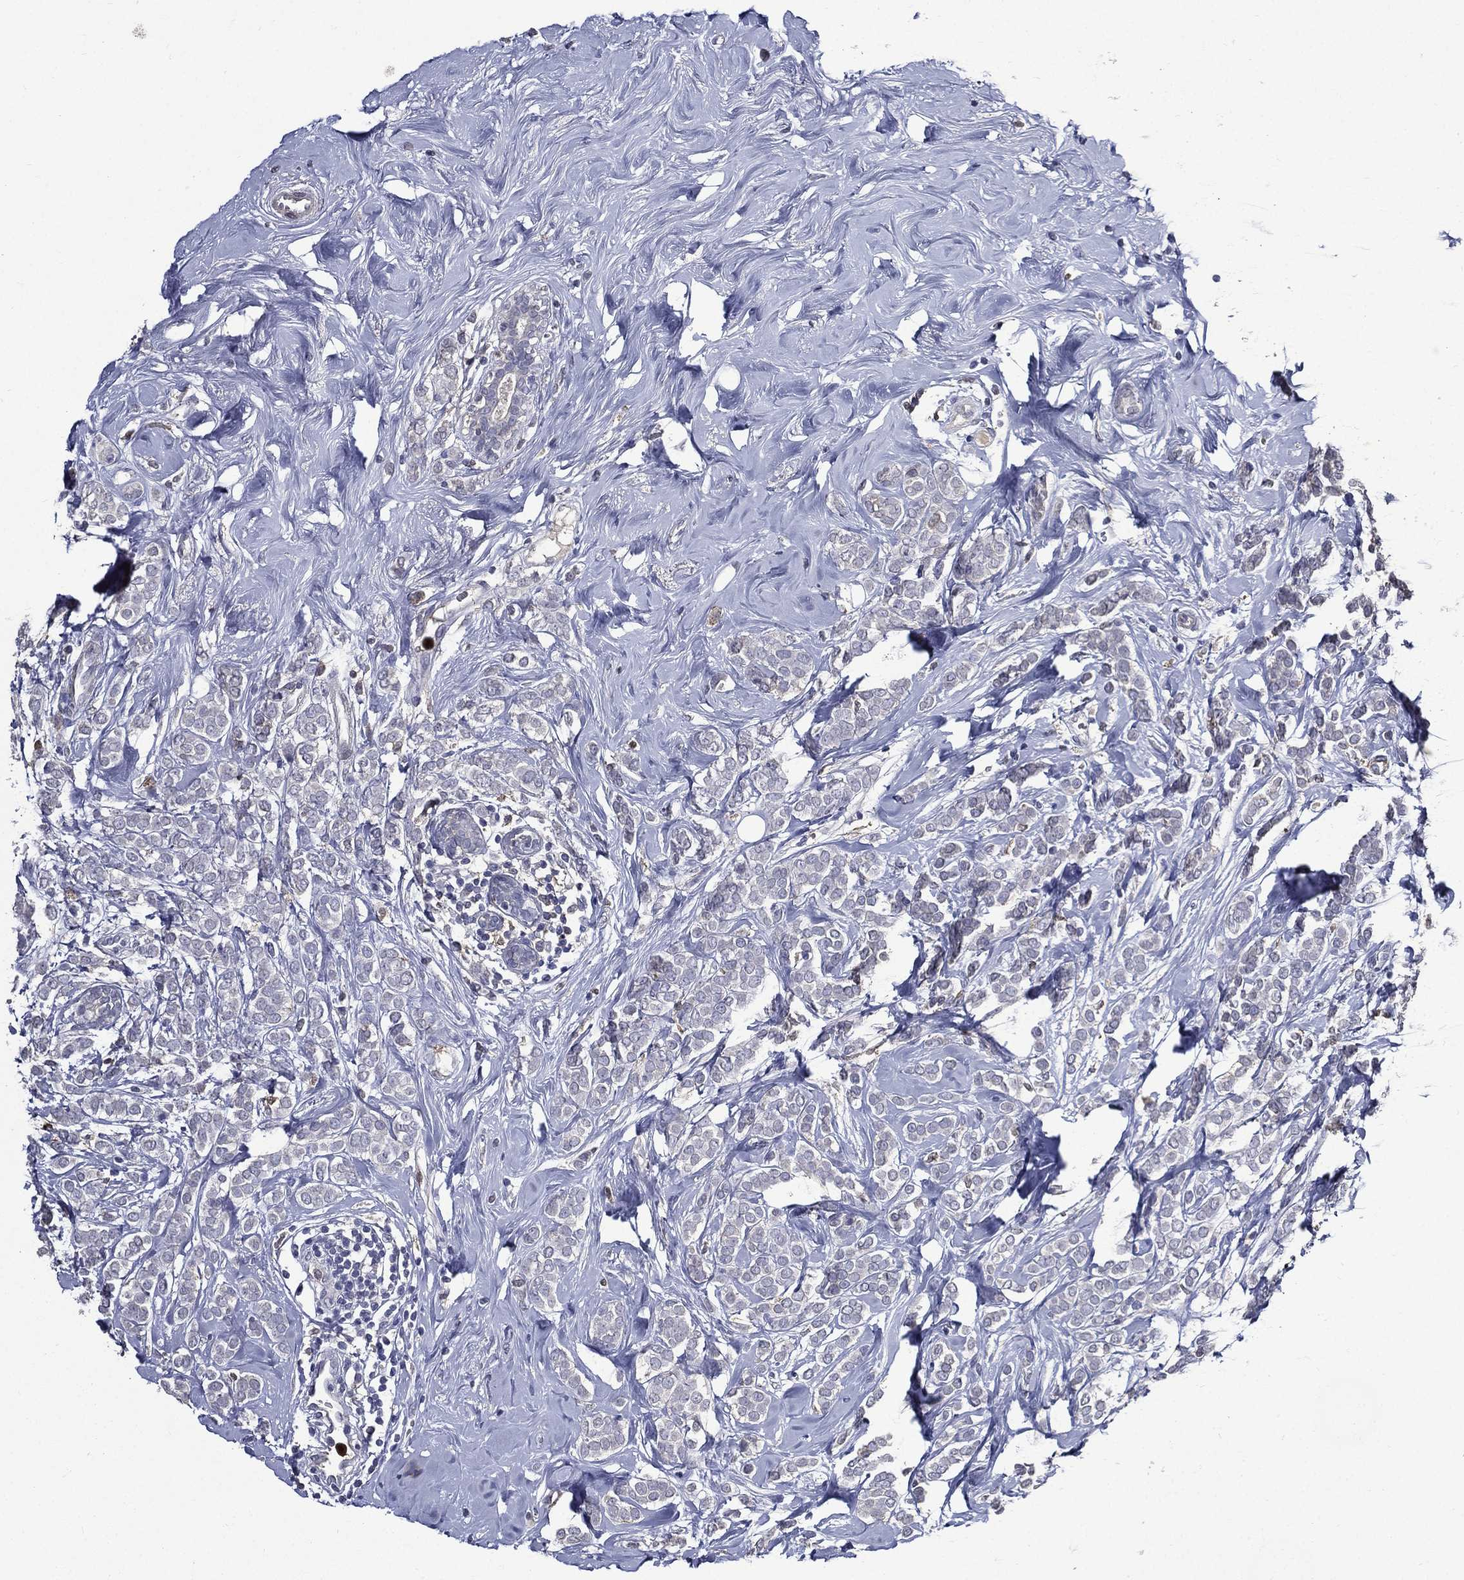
{"staining": {"intensity": "negative", "quantity": "none", "location": "none"}, "tissue": "breast cancer", "cell_type": "Tumor cells", "image_type": "cancer", "snomed": [{"axis": "morphology", "description": "Lobular carcinoma"}, {"axis": "topography", "description": "Breast"}], "caption": "The photomicrograph exhibits no significant positivity in tumor cells of breast cancer (lobular carcinoma). The staining is performed using DAB brown chromogen with nuclei counter-stained in using hematoxylin.", "gene": "GPR171", "patient": {"sex": "female", "age": 49}}